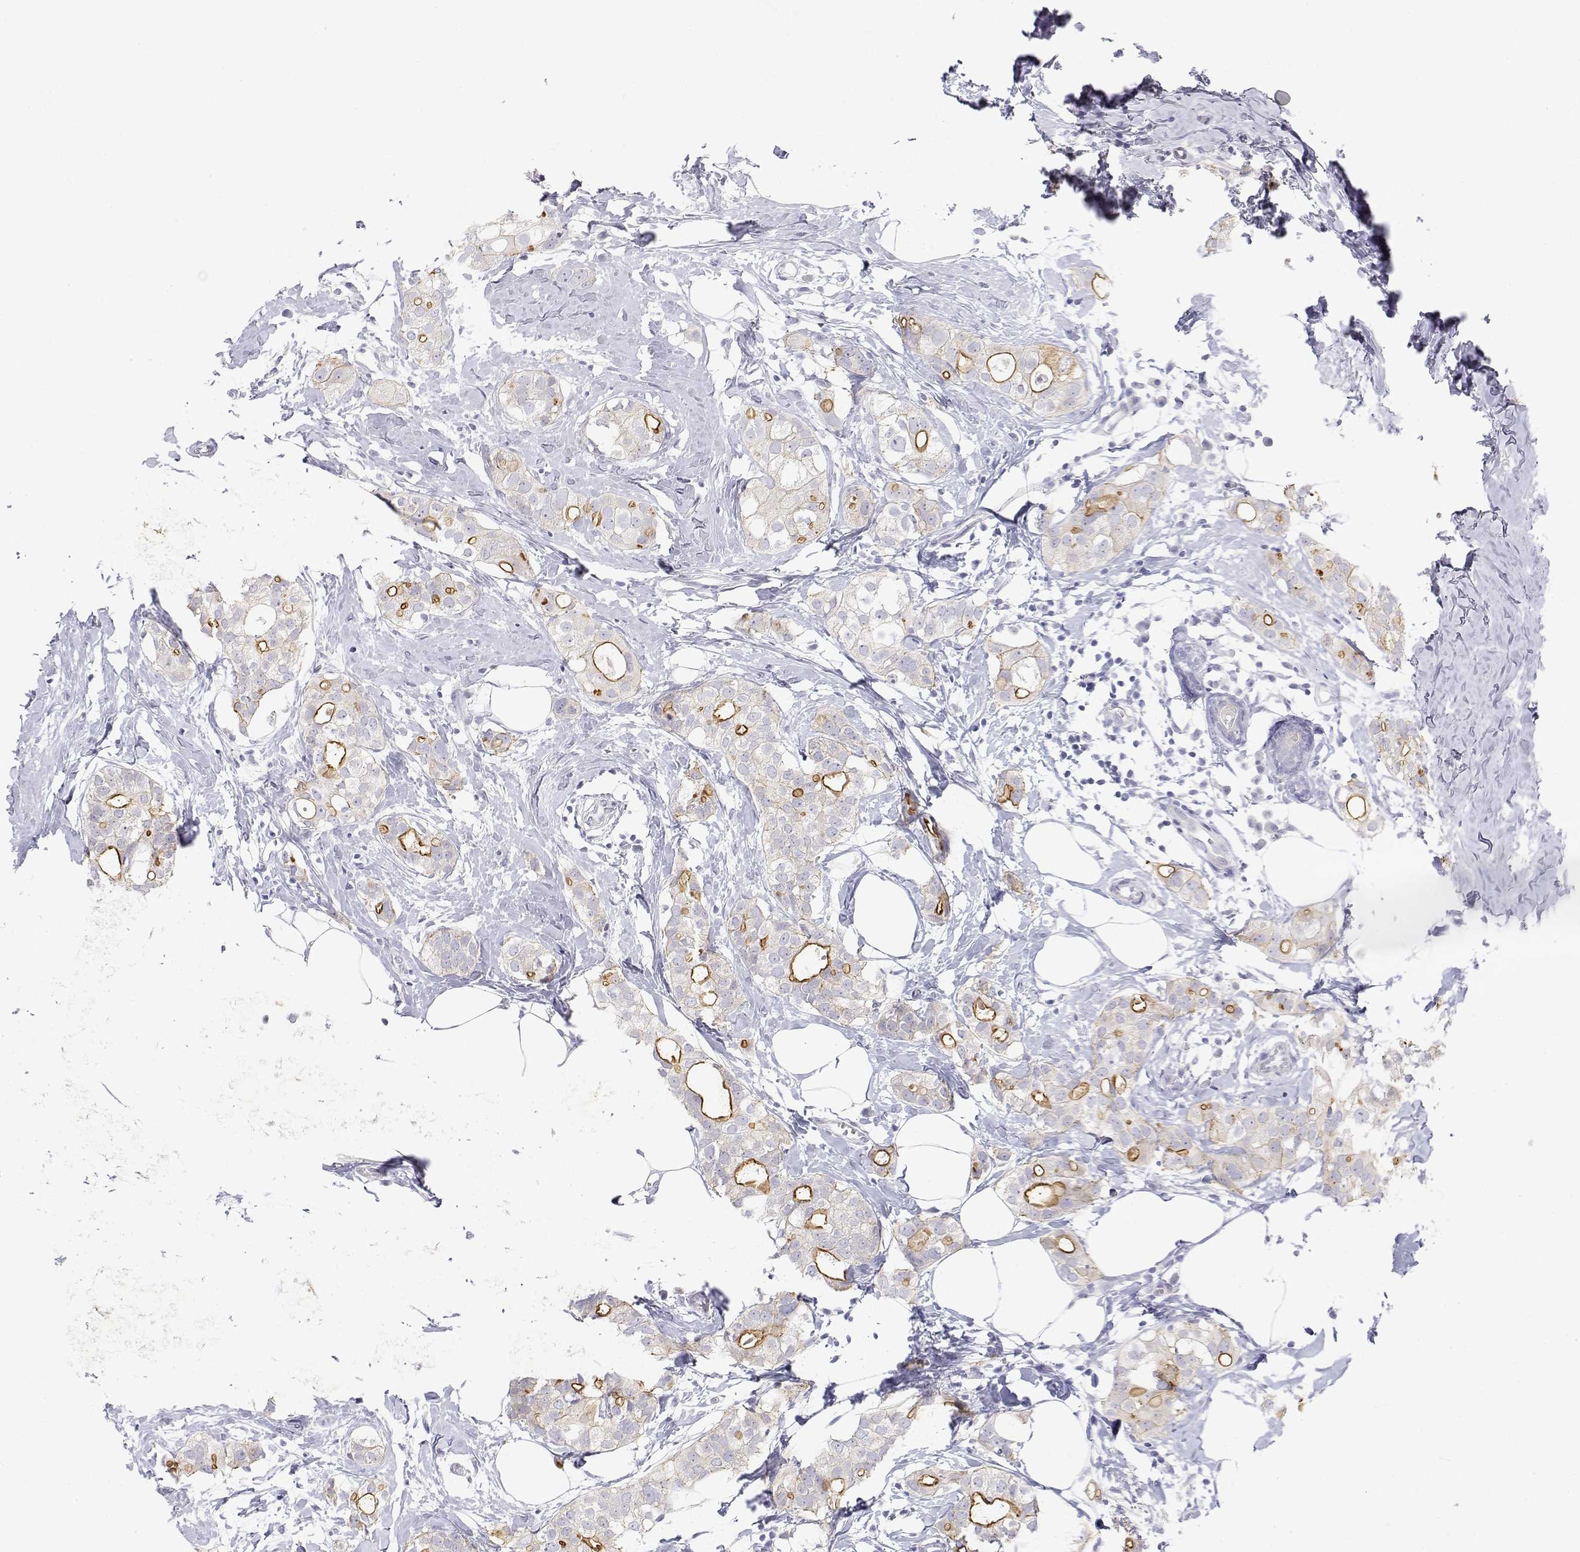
{"staining": {"intensity": "moderate", "quantity": "<25%", "location": "cytoplasmic/membranous"}, "tissue": "breast cancer", "cell_type": "Tumor cells", "image_type": "cancer", "snomed": [{"axis": "morphology", "description": "Duct carcinoma"}, {"axis": "topography", "description": "Breast"}], "caption": "Invasive ductal carcinoma (breast) stained for a protein displays moderate cytoplasmic/membranous positivity in tumor cells.", "gene": "MISP", "patient": {"sex": "female", "age": 40}}